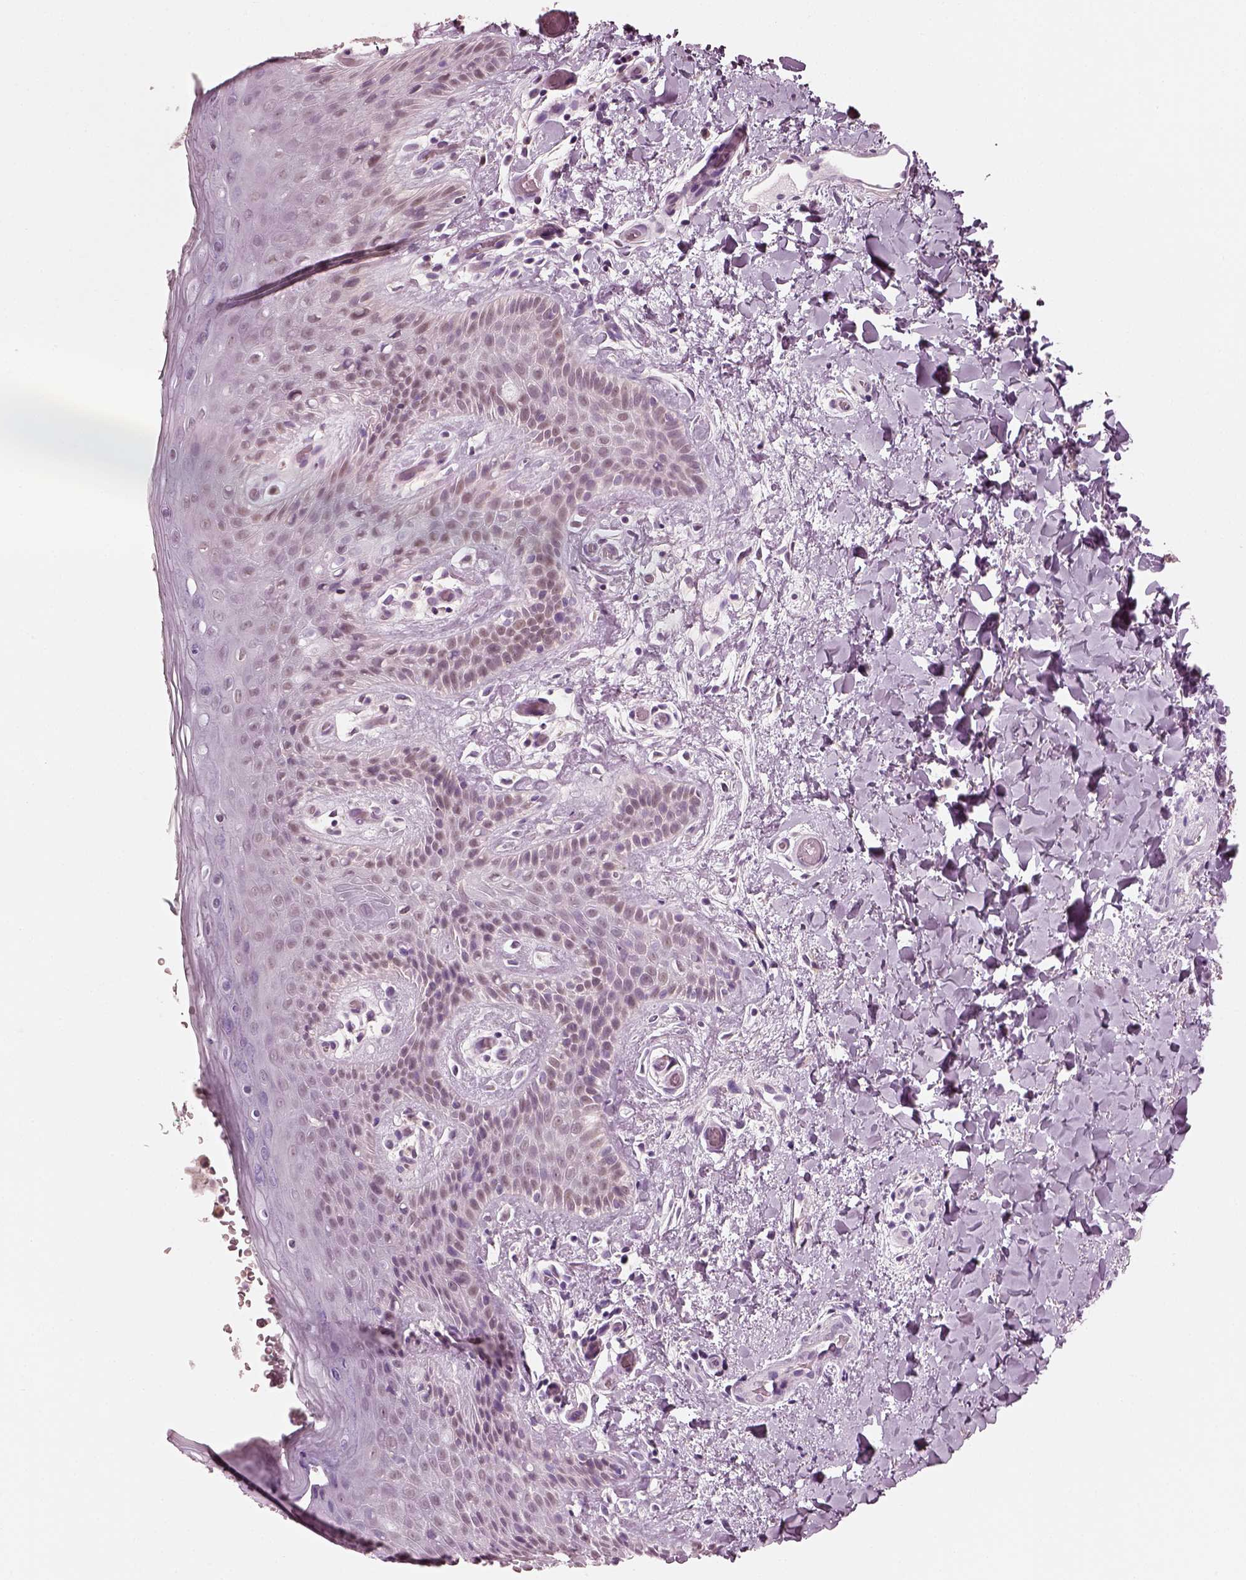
{"staining": {"intensity": "weak", "quantity": "<25%", "location": "cytoplasmic/membranous"}, "tissue": "skin", "cell_type": "Epidermal cells", "image_type": "normal", "snomed": [{"axis": "morphology", "description": "Normal tissue, NOS"}, {"axis": "topography", "description": "Anal"}], "caption": "This photomicrograph is of normal skin stained with immunohistochemistry (IHC) to label a protein in brown with the nuclei are counter-stained blue. There is no positivity in epidermal cells. (Brightfield microscopy of DAB (3,3'-diaminobenzidine) IHC at high magnification).", "gene": "ELSPBP1", "patient": {"sex": "male", "age": 36}}